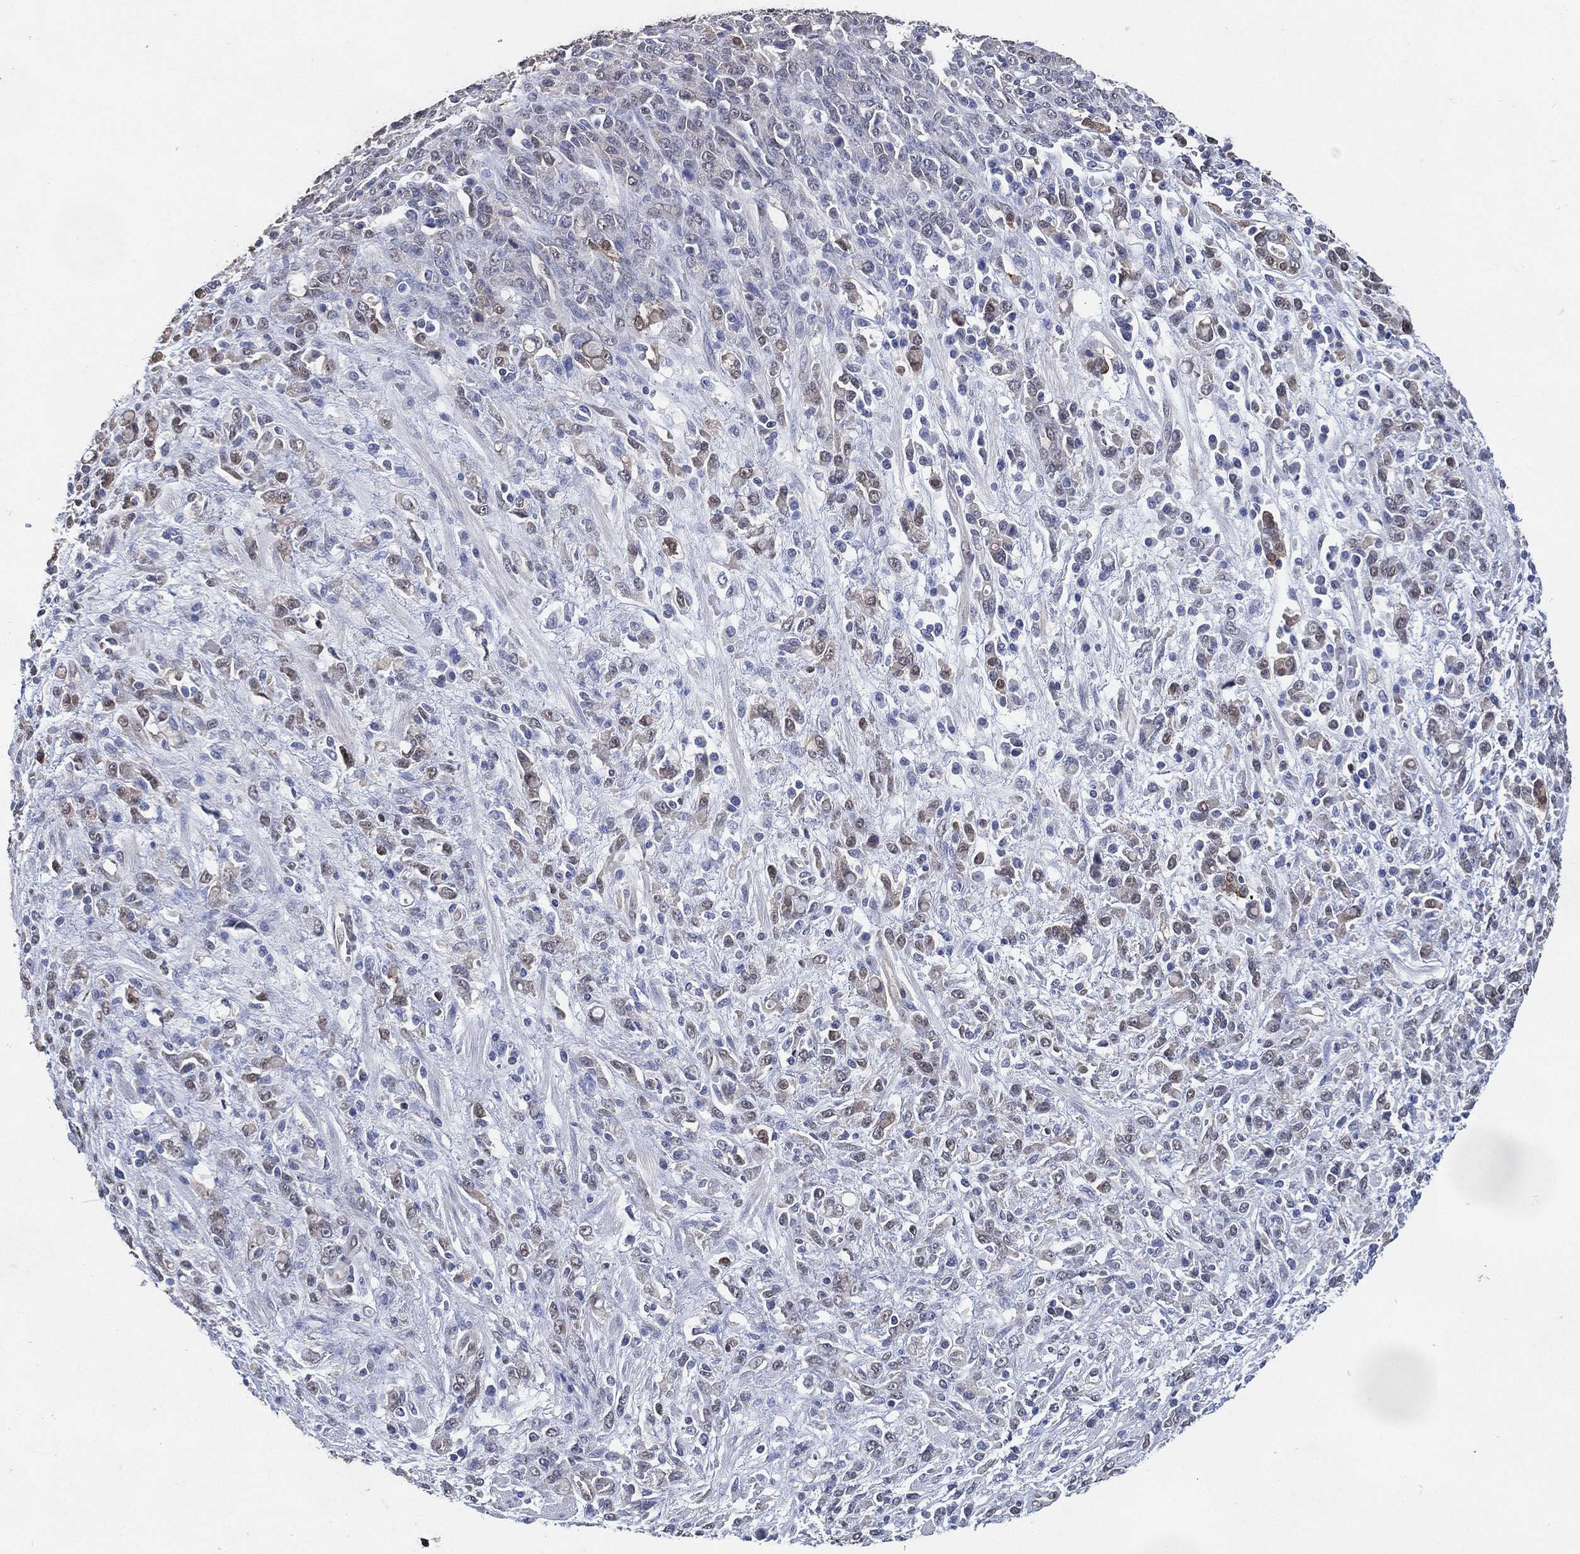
{"staining": {"intensity": "weak", "quantity": "<25%", "location": "cytoplasmic/membranous"}, "tissue": "stomach cancer", "cell_type": "Tumor cells", "image_type": "cancer", "snomed": [{"axis": "morphology", "description": "Adenocarcinoma, NOS"}, {"axis": "topography", "description": "Stomach"}], "caption": "This is an immunohistochemistry (IHC) micrograph of human stomach adenocarcinoma. There is no expression in tumor cells.", "gene": "AK1", "patient": {"sex": "female", "age": 57}}